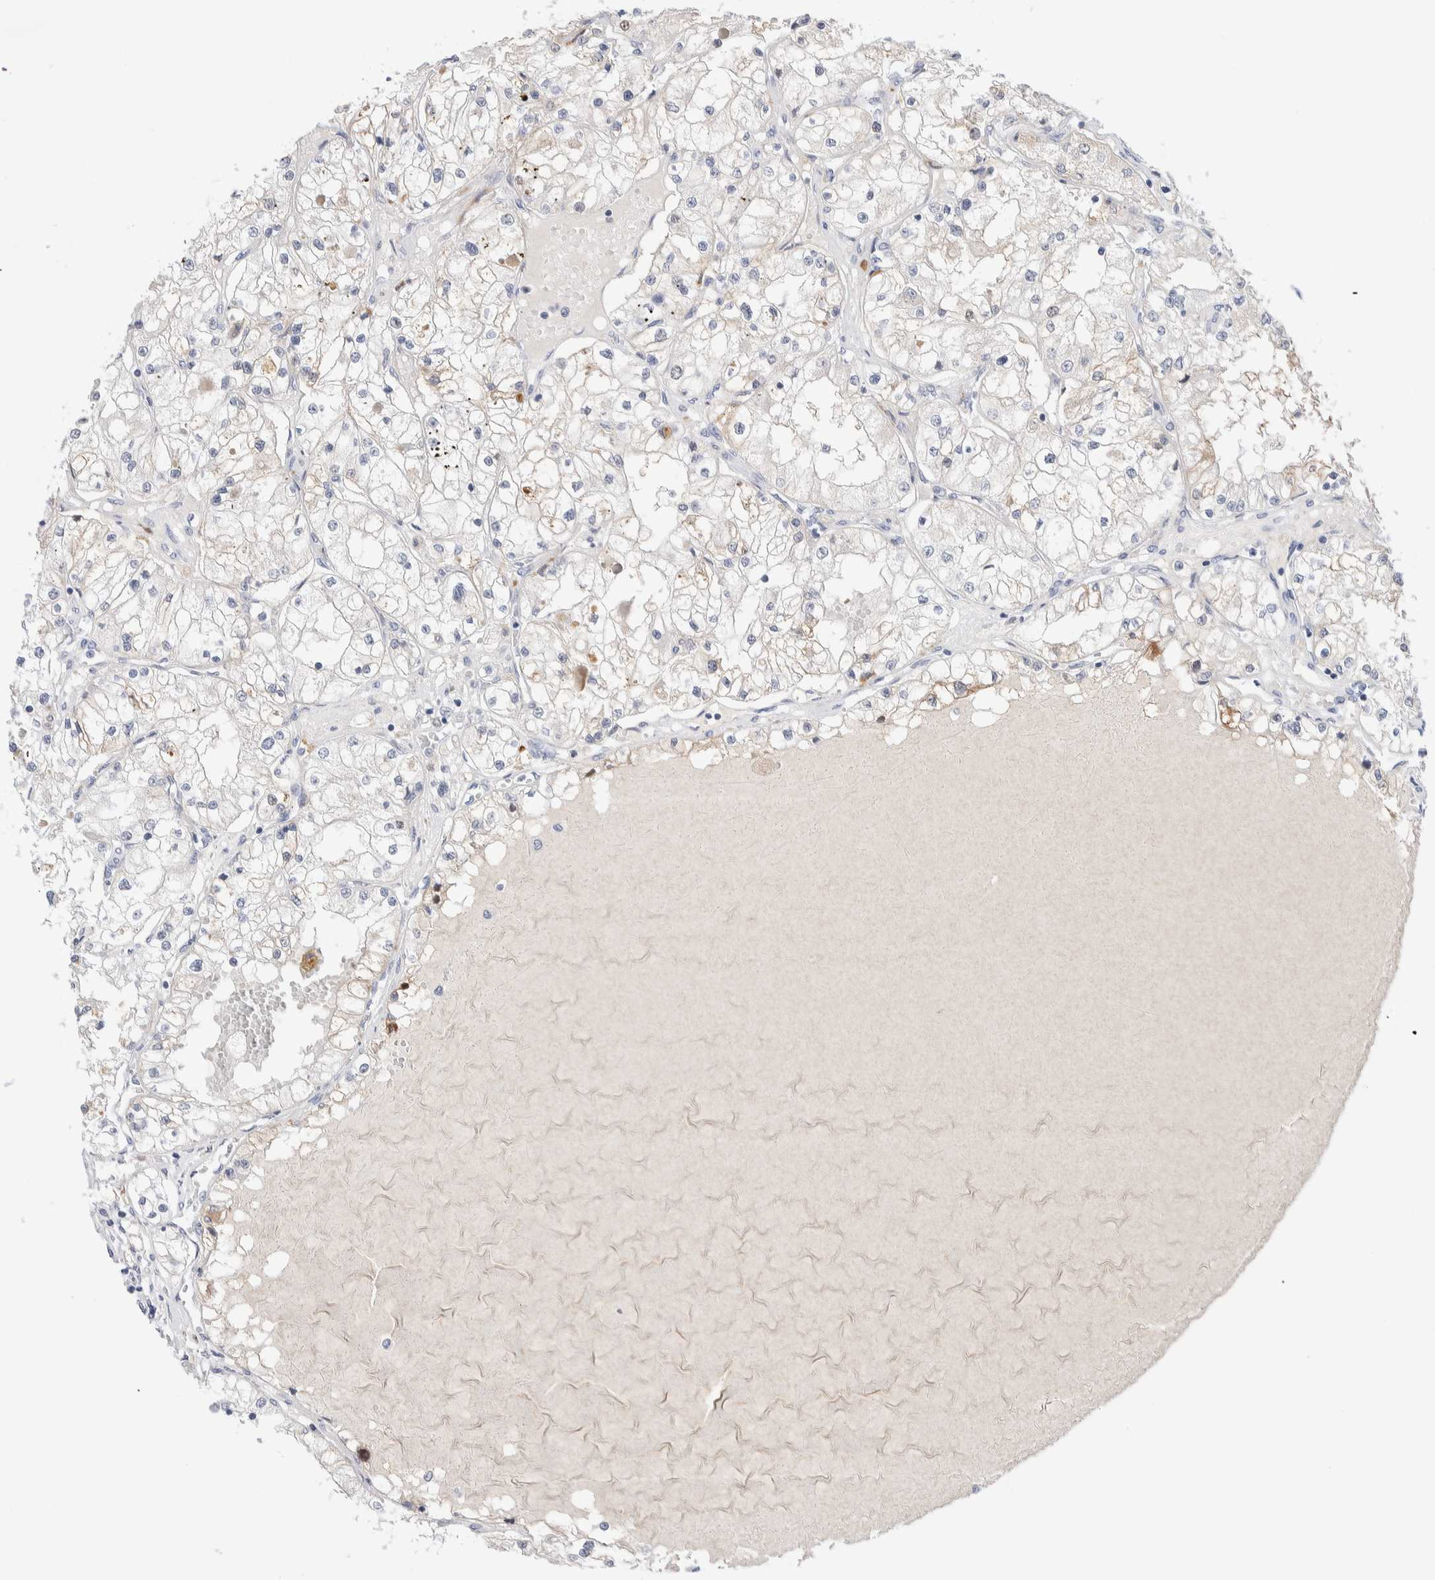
{"staining": {"intensity": "weak", "quantity": "<25%", "location": "cytoplasmic/membranous"}, "tissue": "renal cancer", "cell_type": "Tumor cells", "image_type": "cancer", "snomed": [{"axis": "morphology", "description": "Adenocarcinoma, NOS"}, {"axis": "topography", "description": "Kidney"}], "caption": "Protein analysis of renal cancer (adenocarcinoma) displays no significant staining in tumor cells.", "gene": "DNAJB6", "patient": {"sex": "male", "age": 68}}